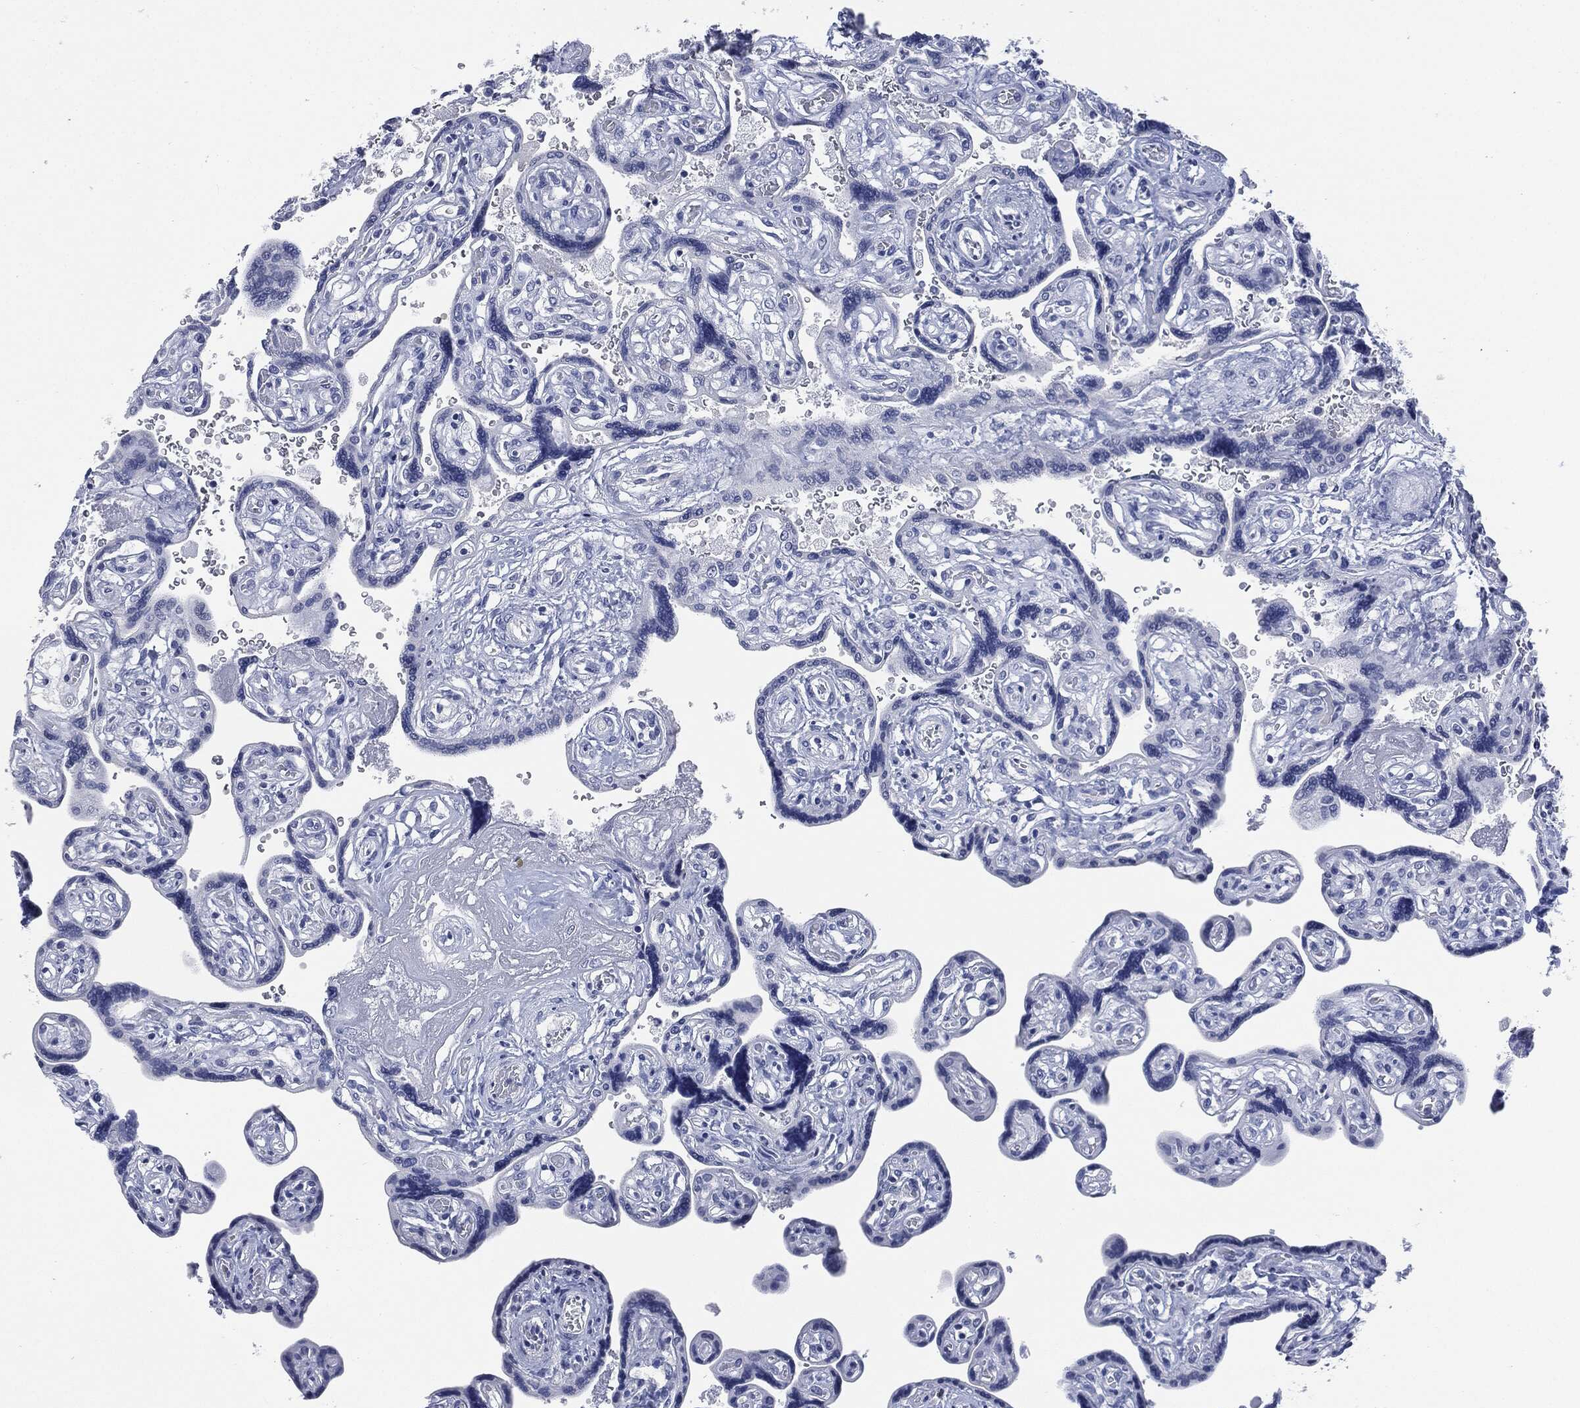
{"staining": {"intensity": "negative", "quantity": "none", "location": "none"}, "tissue": "placenta", "cell_type": "Decidual cells", "image_type": "normal", "snomed": [{"axis": "morphology", "description": "Normal tissue, NOS"}, {"axis": "topography", "description": "Placenta"}], "caption": "High power microscopy histopathology image of an immunohistochemistry photomicrograph of normal placenta, revealing no significant positivity in decidual cells. (Stains: DAB (3,3'-diaminobenzidine) immunohistochemistry (IHC) with hematoxylin counter stain, Microscopy: brightfield microscopy at high magnification).", "gene": "MUC16", "patient": {"sex": "female", "age": 32}}